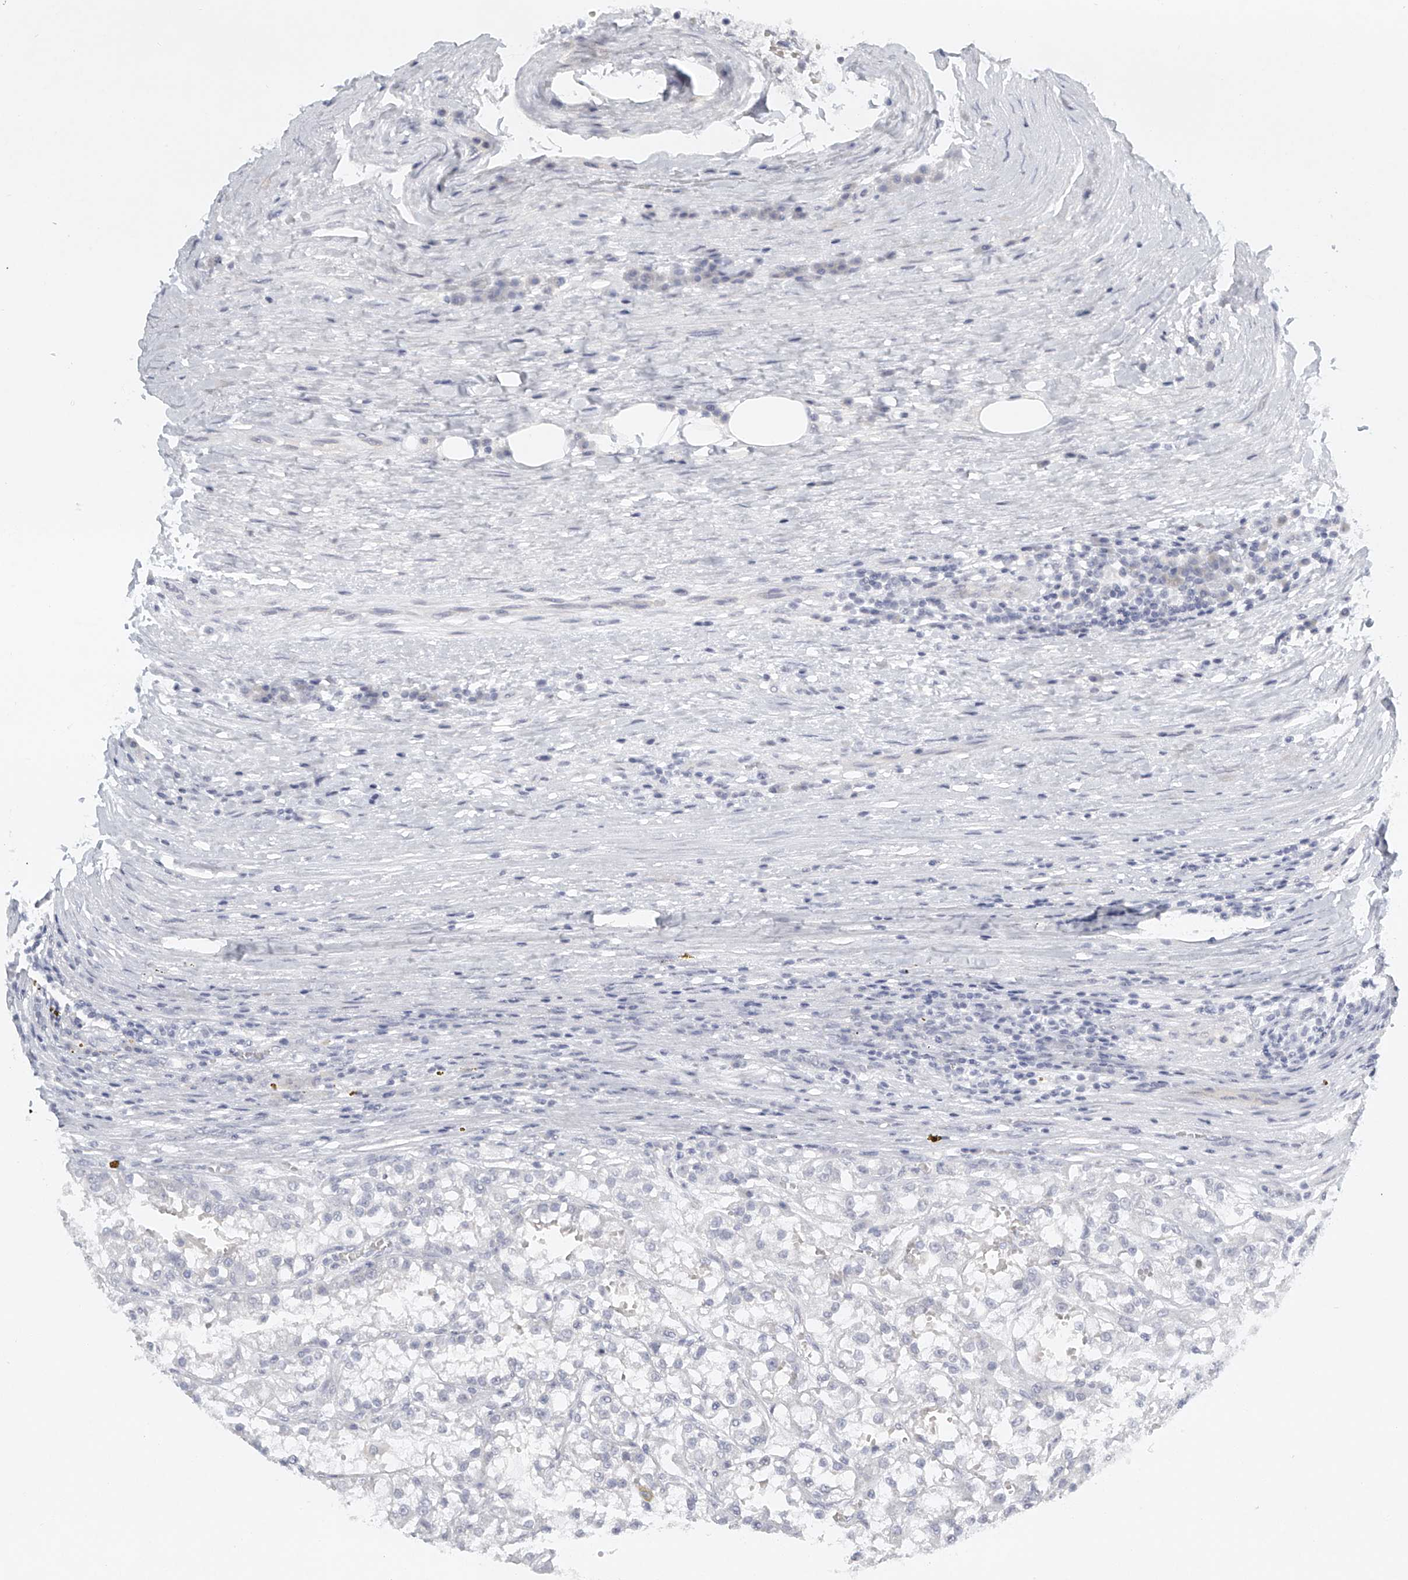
{"staining": {"intensity": "negative", "quantity": "none", "location": "none"}, "tissue": "renal cancer", "cell_type": "Tumor cells", "image_type": "cancer", "snomed": [{"axis": "morphology", "description": "Adenocarcinoma, NOS"}, {"axis": "topography", "description": "Kidney"}], "caption": "Adenocarcinoma (renal) was stained to show a protein in brown. There is no significant staining in tumor cells.", "gene": "FAT2", "patient": {"sex": "female", "age": 52}}